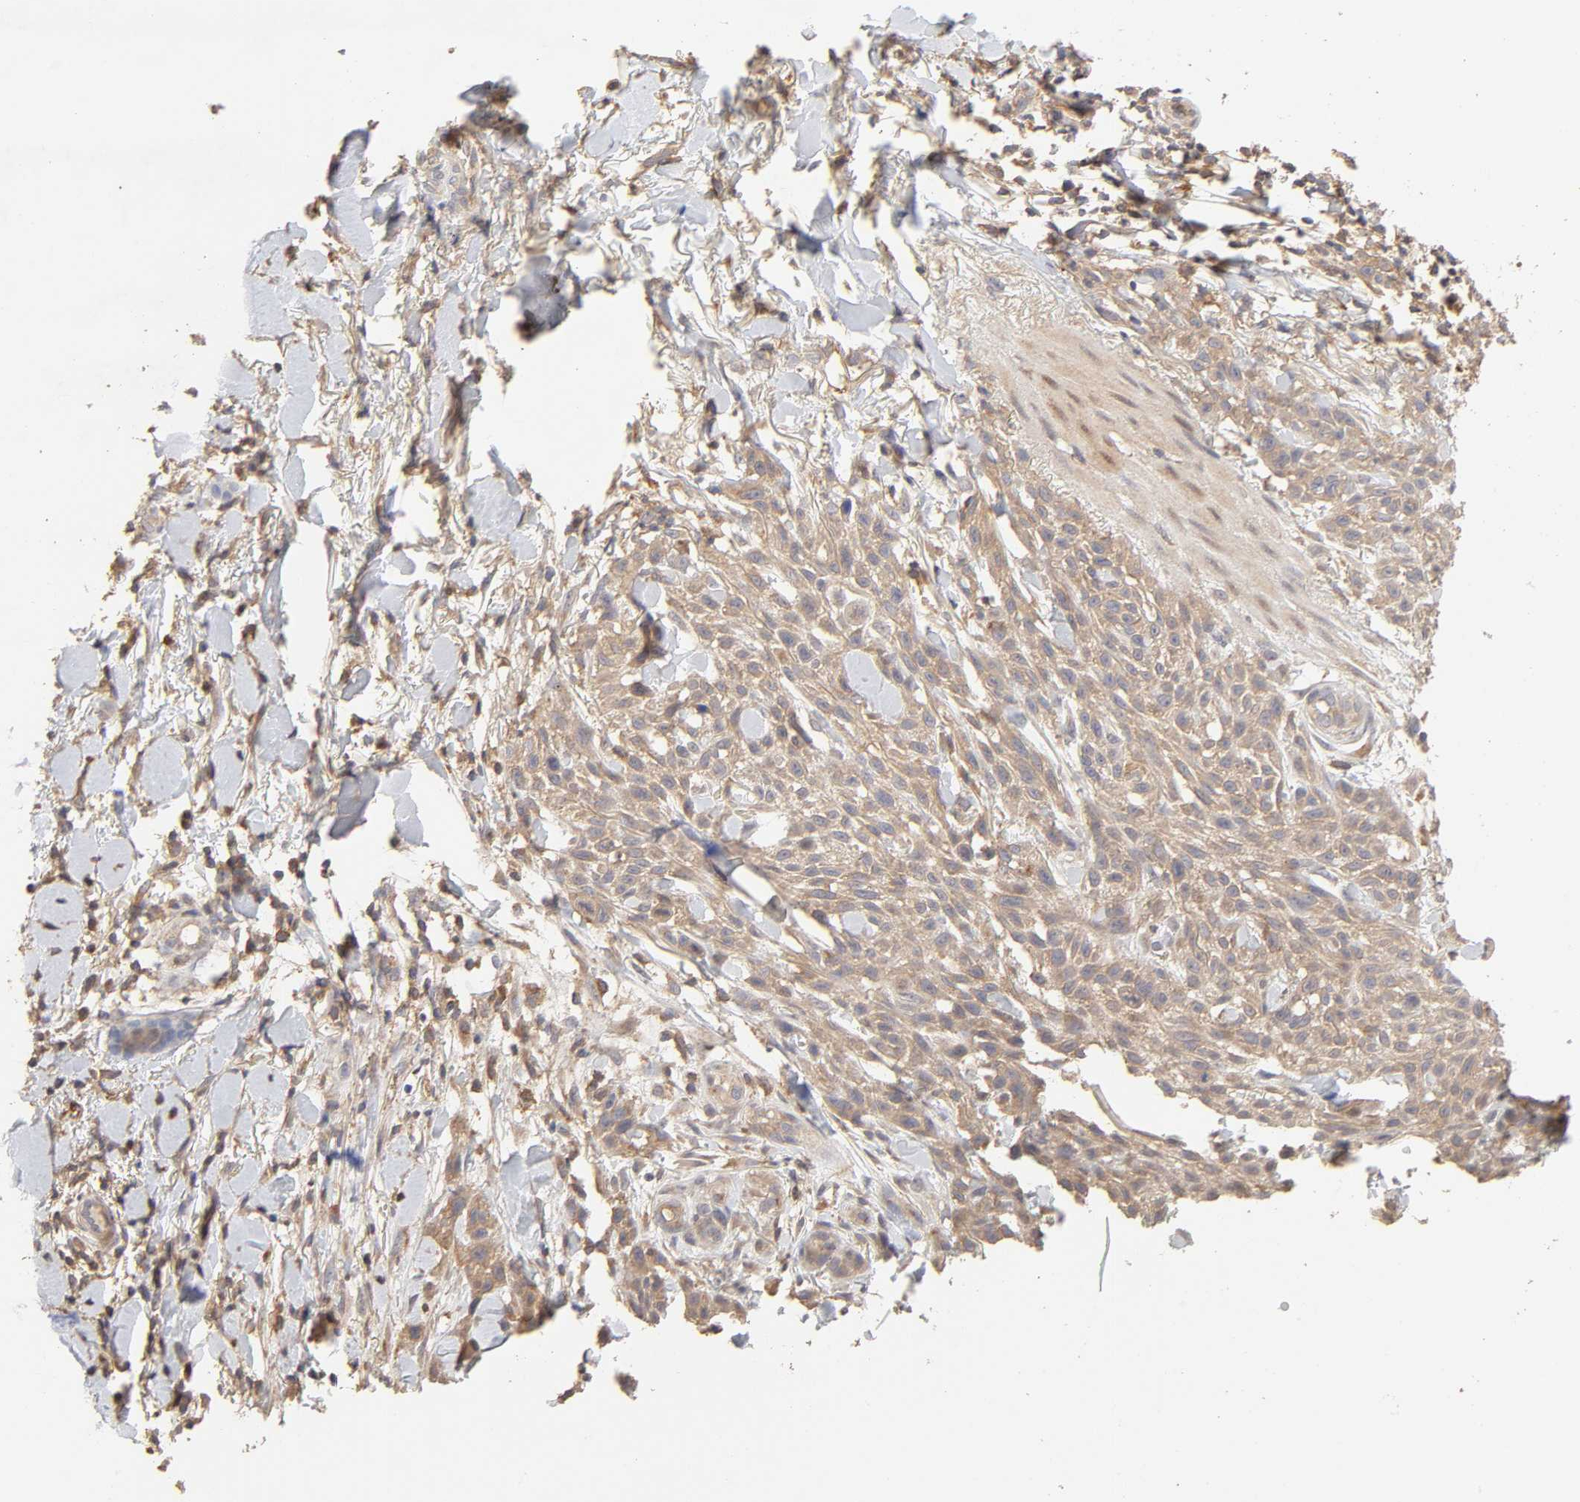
{"staining": {"intensity": "weak", "quantity": ">75%", "location": "cytoplasmic/membranous"}, "tissue": "skin cancer", "cell_type": "Tumor cells", "image_type": "cancer", "snomed": [{"axis": "morphology", "description": "Squamous cell carcinoma, NOS"}, {"axis": "topography", "description": "Skin"}], "caption": "Immunohistochemistry histopathology image of skin cancer (squamous cell carcinoma) stained for a protein (brown), which reveals low levels of weak cytoplasmic/membranous expression in about >75% of tumor cells.", "gene": "AP1G2", "patient": {"sex": "female", "age": 42}}